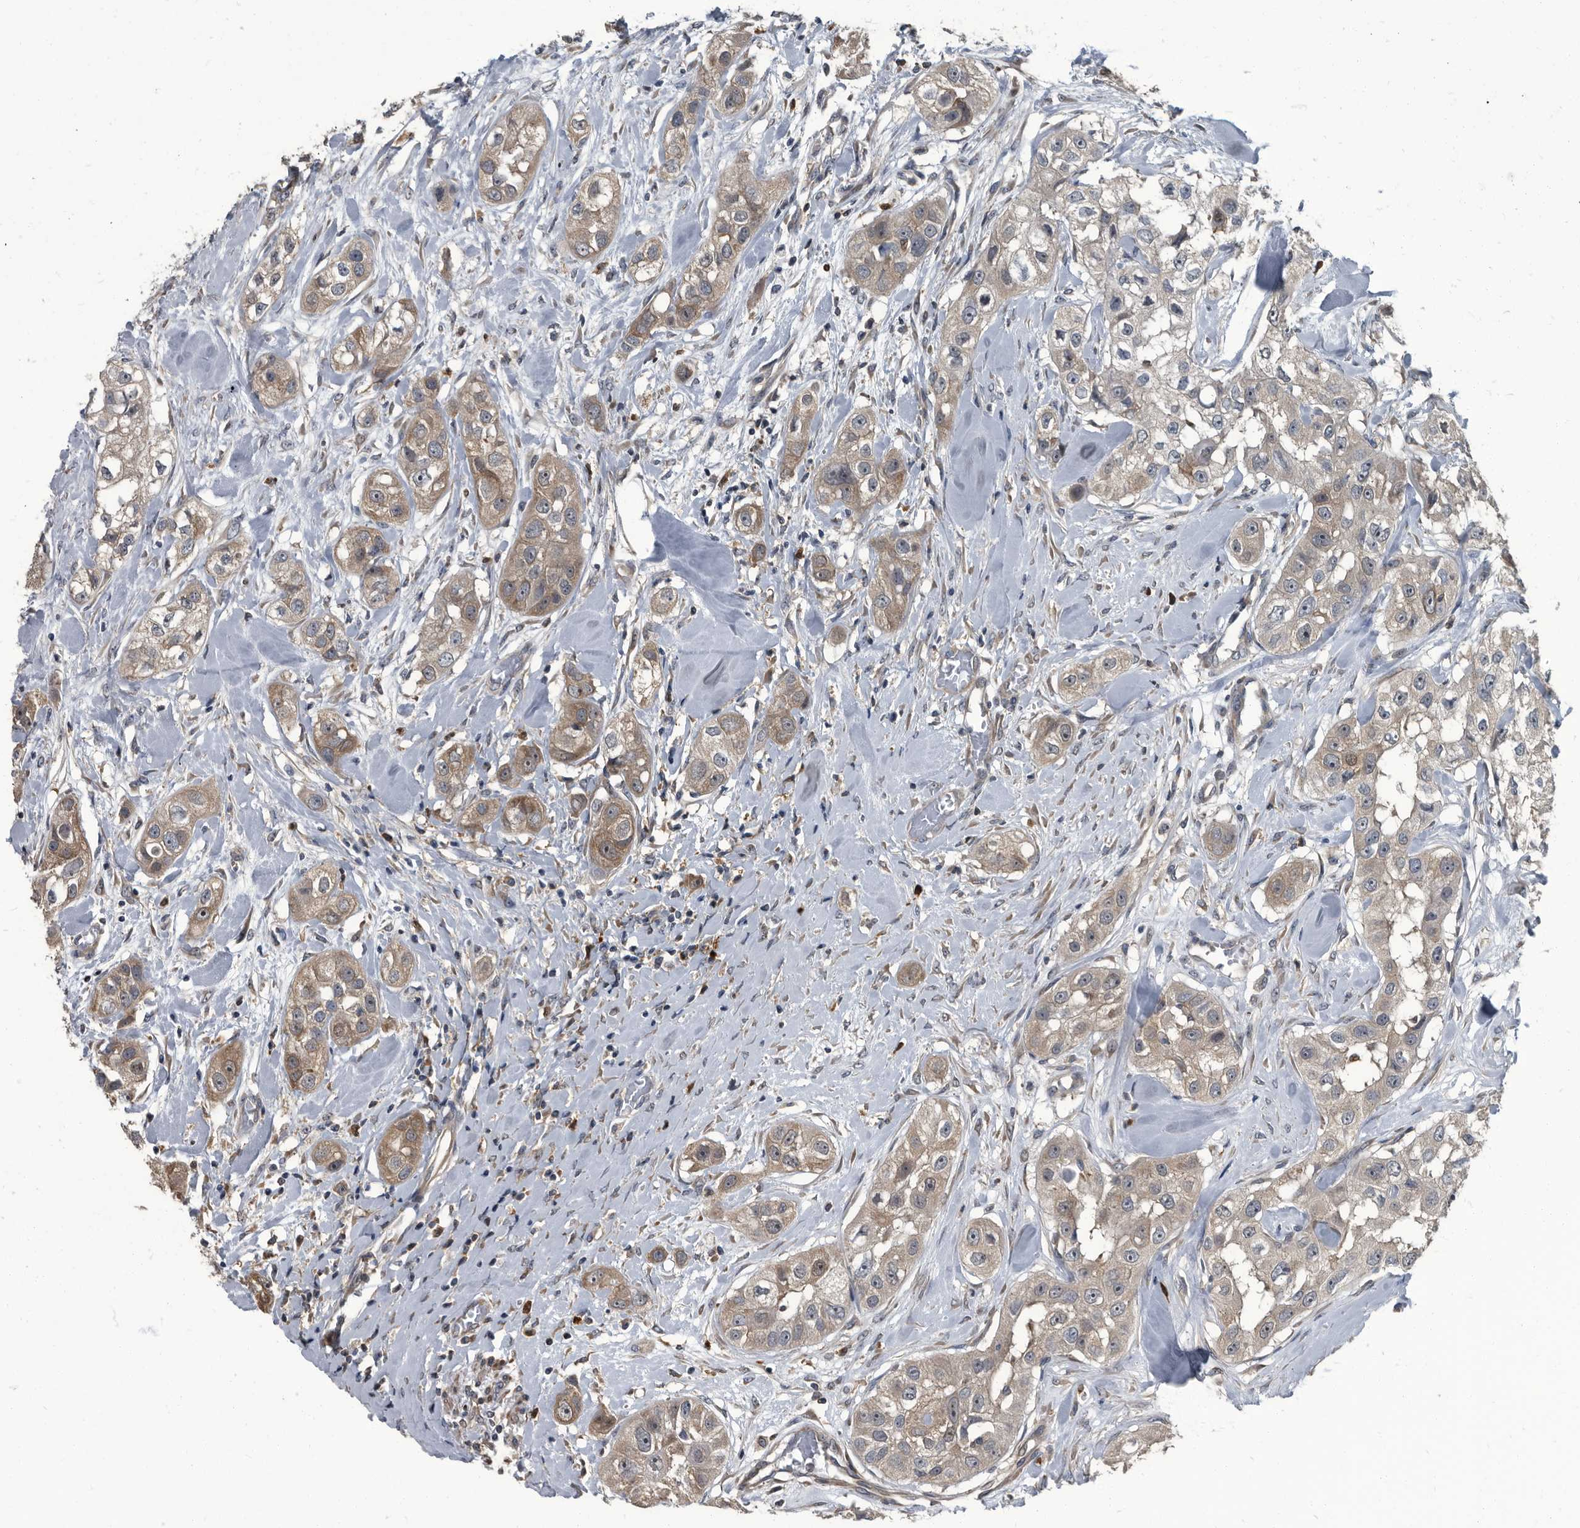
{"staining": {"intensity": "weak", "quantity": ">75%", "location": "cytoplasmic/membranous"}, "tissue": "head and neck cancer", "cell_type": "Tumor cells", "image_type": "cancer", "snomed": [{"axis": "morphology", "description": "Normal tissue, NOS"}, {"axis": "morphology", "description": "Squamous cell carcinoma, NOS"}, {"axis": "topography", "description": "Skeletal muscle"}, {"axis": "topography", "description": "Head-Neck"}], "caption": "Approximately >75% of tumor cells in human head and neck cancer (squamous cell carcinoma) demonstrate weak cytoplasmic/membranous protein expression as visualized by brown immunohistochemical staining.", "gene": "CDV3", "patient": {"sex": "male", "age": 51}}